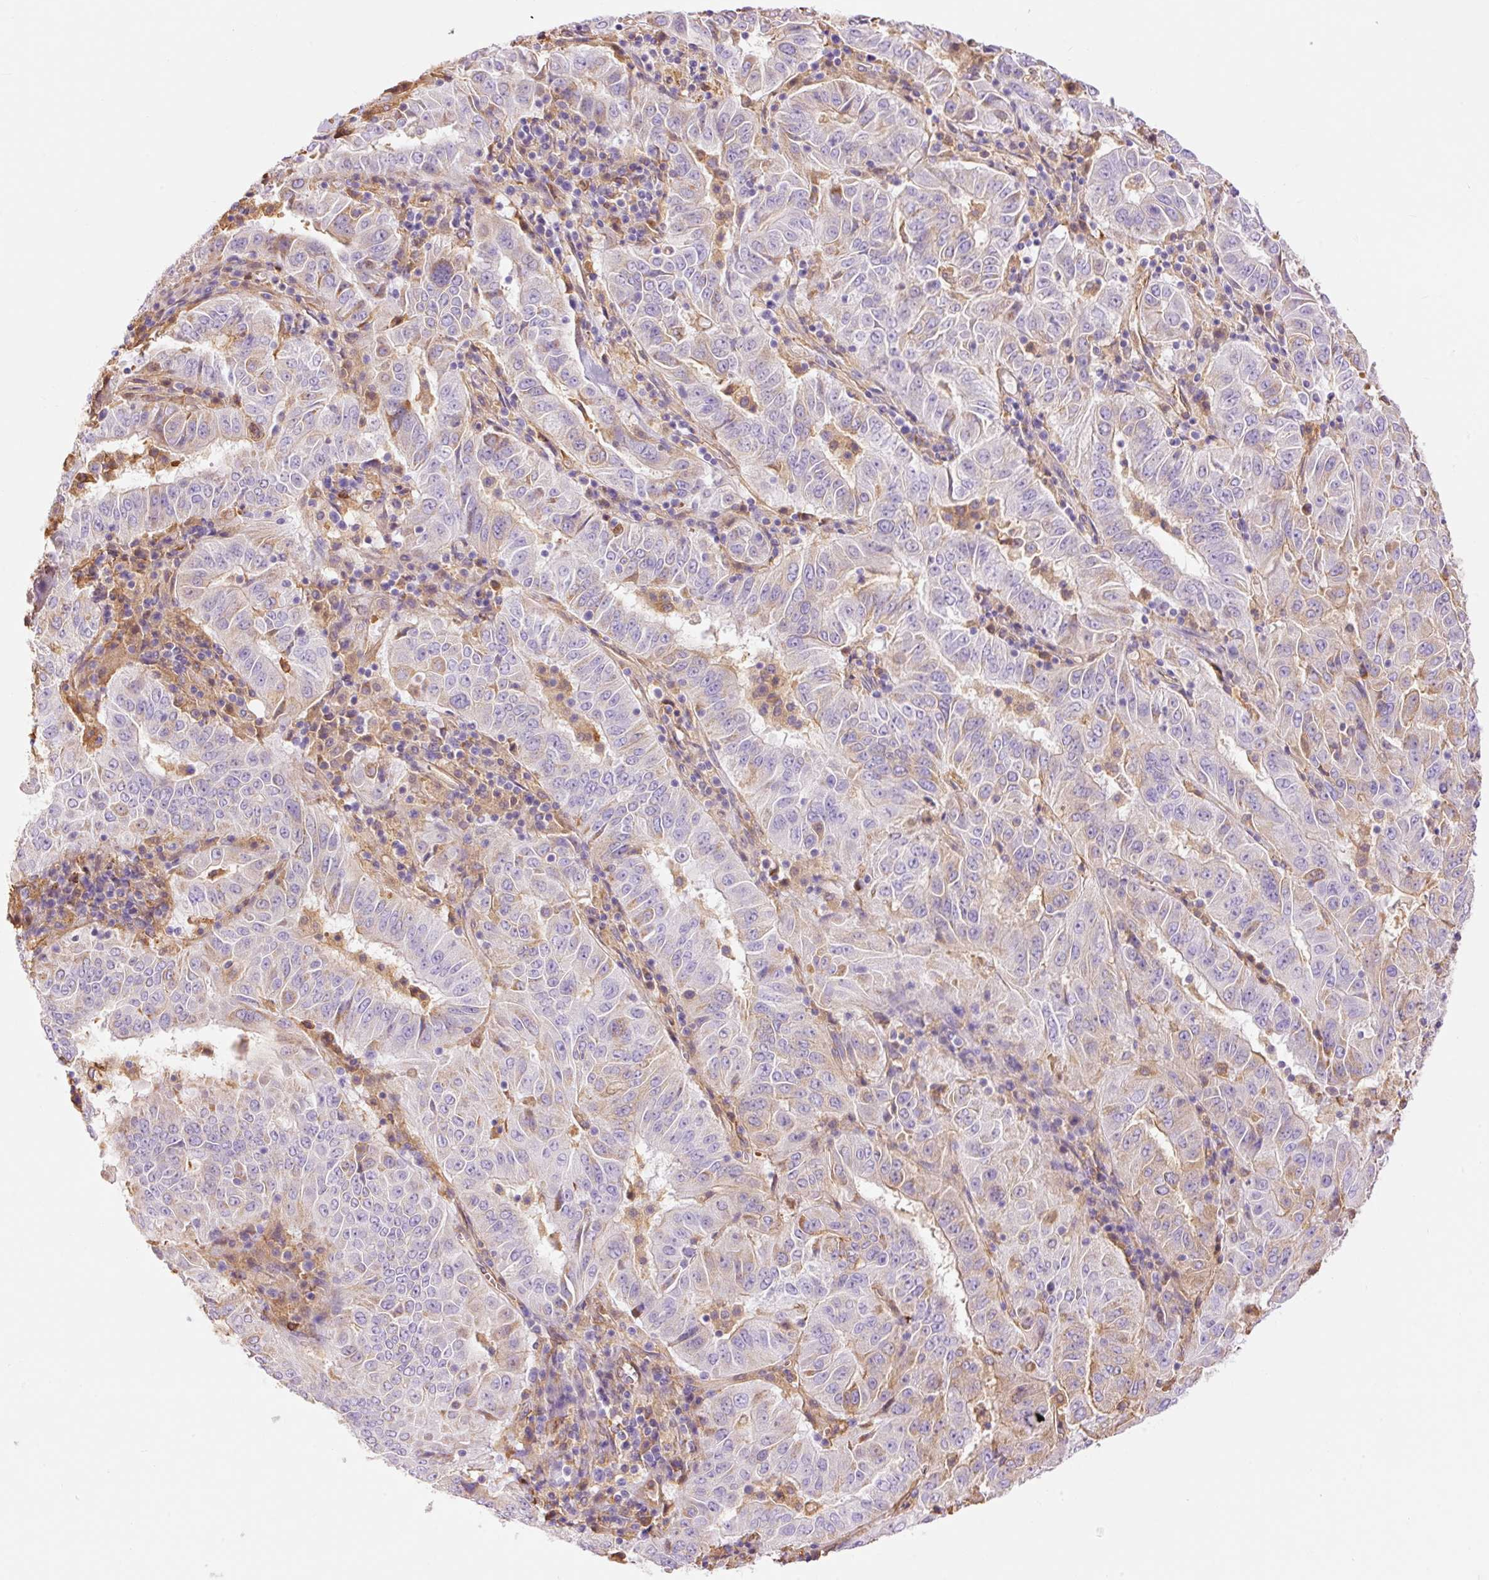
{"staining": {"intensity": "moderate", "quantity": "<25%", "location": "cytoplasmic/membranous"}, "tissue": "pancreatic cancer", "cell_type": "Tumor cells", "image_type": "cancer", "snomed": [{"axis": "morphology", "description": "Adenocarcinoma, NOS"}, {"axis": "topography", "description": "Pancreas"}], "caption": "Protein expression by immunohistochemistry (IHC) displays moderate cytoplasmic/membranous expression in about <25% of tumor cells in pancreatic cancer (adenocarcinoma).", "gene": "IL10RB", "patient": {"sex": "male", "age": 63}}